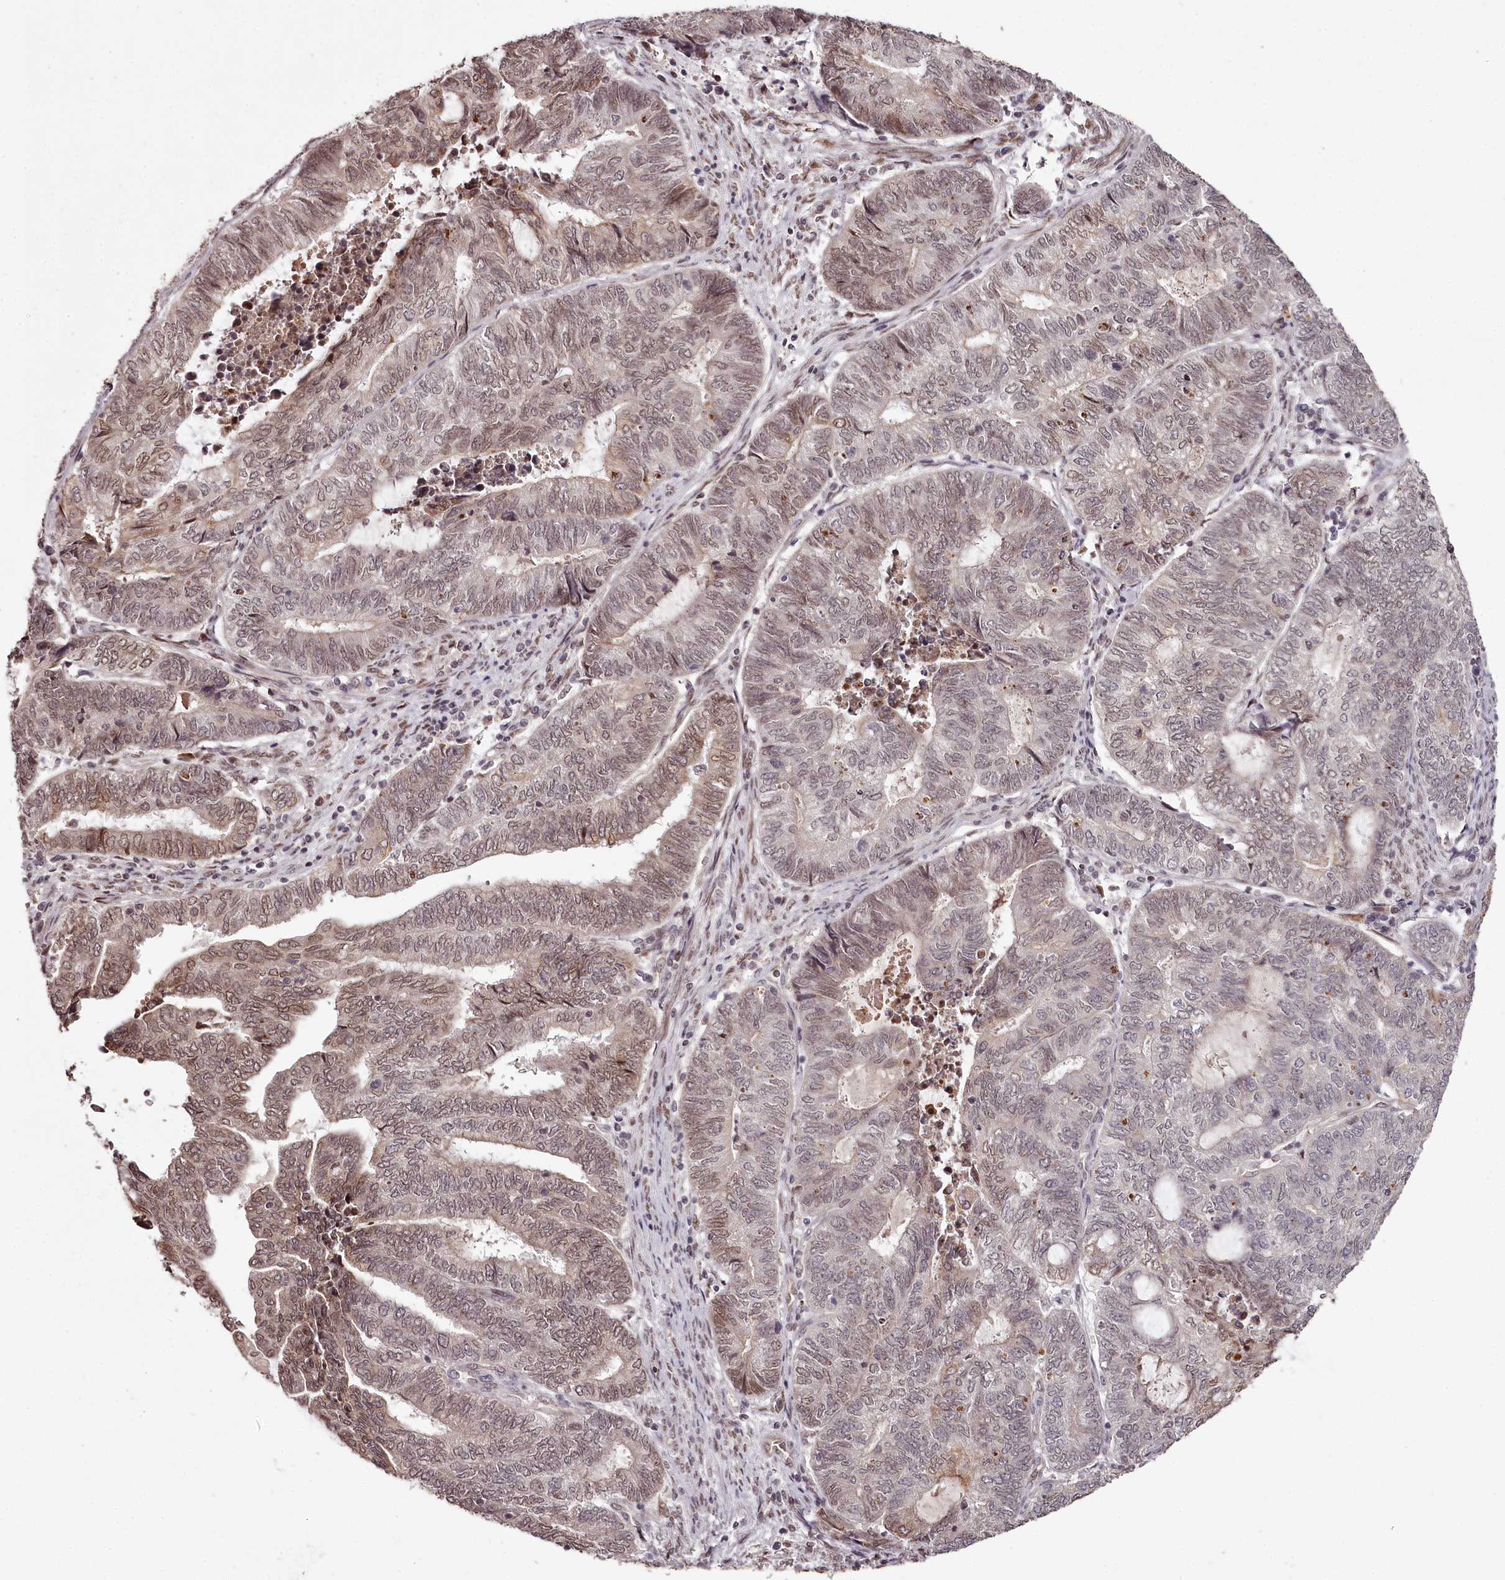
{"staining": {"intensity": "moderate", "quantity": "25%-75%", "location": "cytoplasmic/membranous,nuclear"}, "tissue": "endometrial cancer", "cell_type": "Tumor cells", "image_type": "cancer", "snomed": [{"axis": "morphology", "description": "Adenocarcinoma, NOS"}, {"axis": "topography", "description": "Uterus"}, {"axis": "topography", "description": "Endometrium"}], "caption": "Approximately 25%-75% of tumor cells in human endometrial cancer (adenocarcinoma) display moderate cytoplasmic/membranous and nuclear protein expression as visualized by brown immunohistochemical staining.", "gene": "THYN1", "patient": {"sex": "female", "age": 70}}